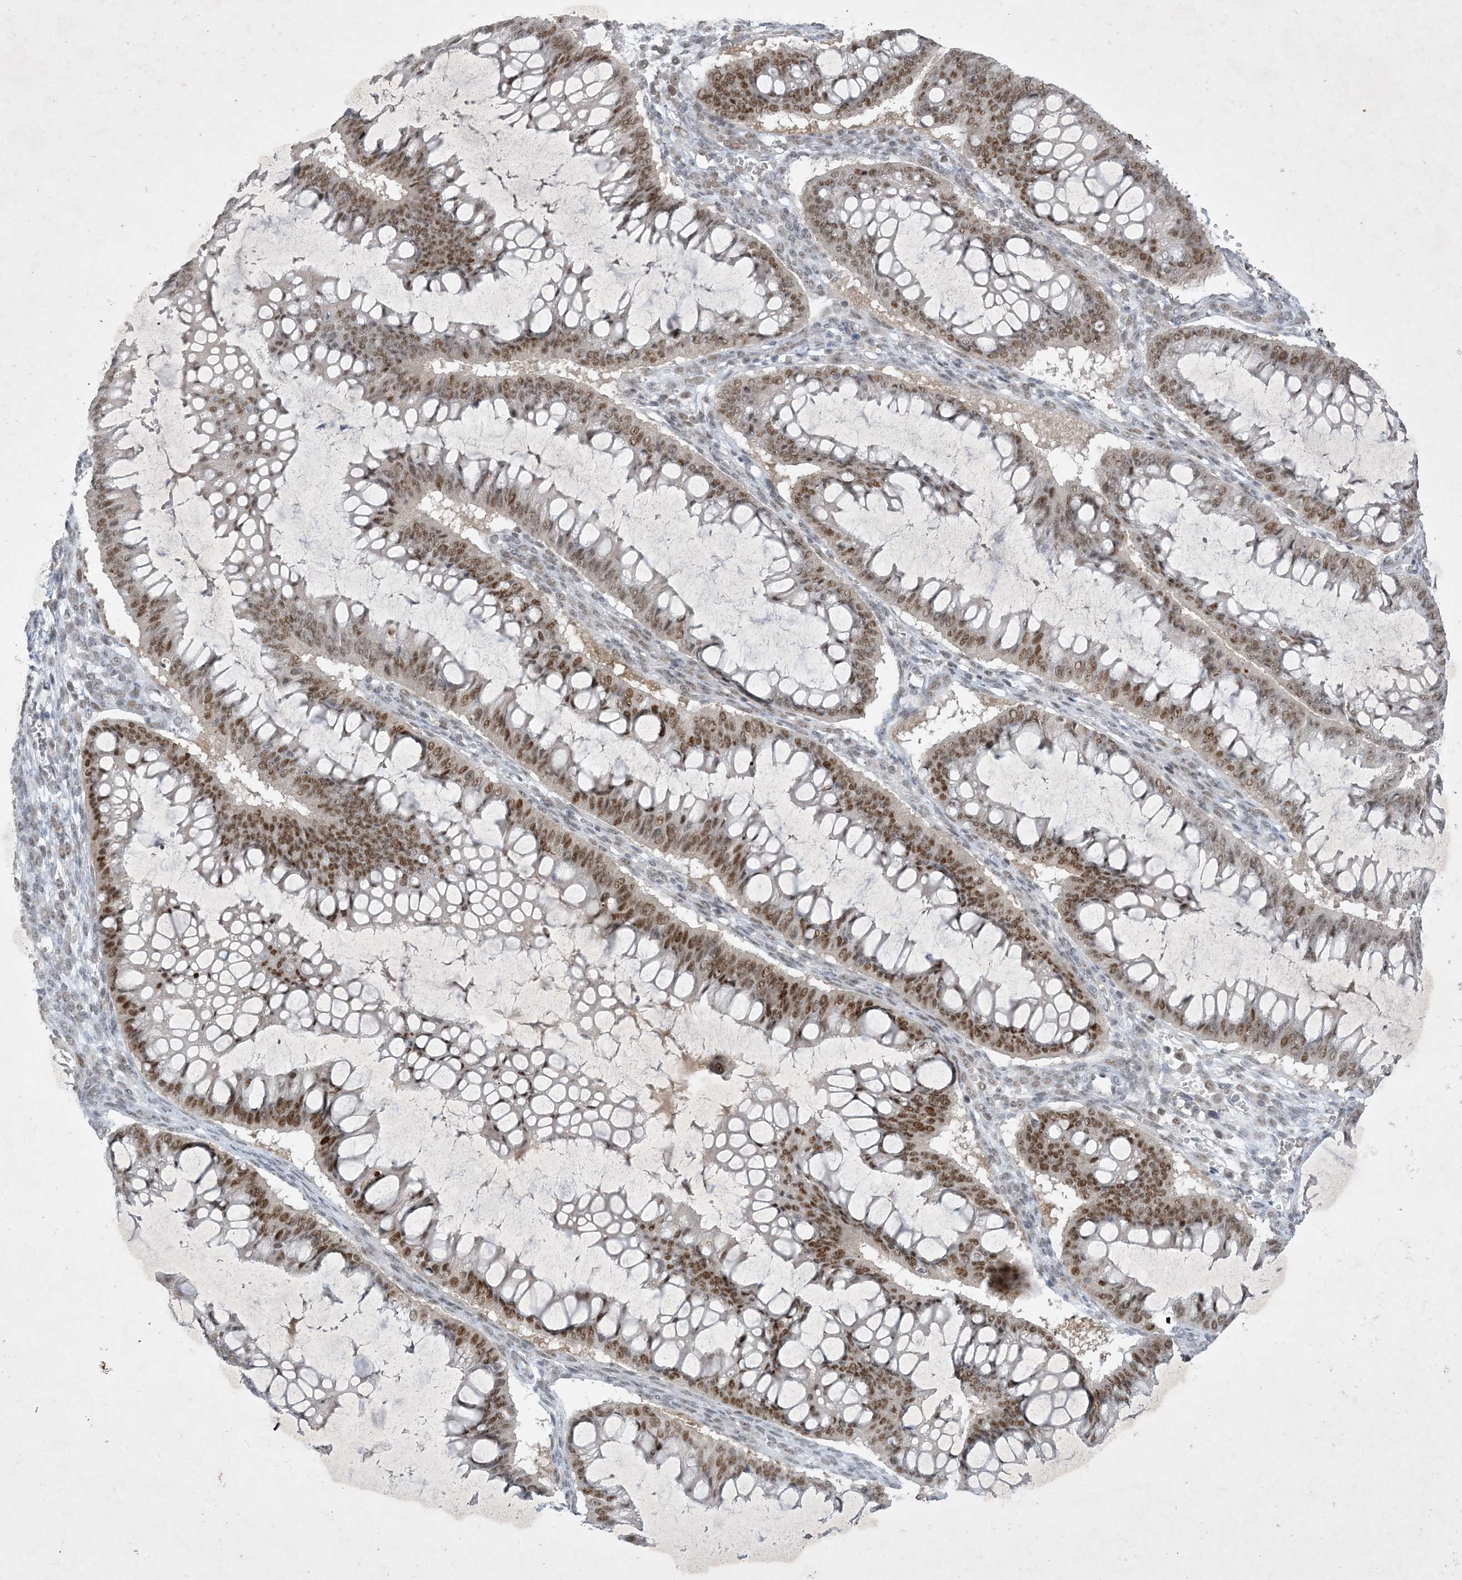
{"staining": {"intensity": "moderate", "quantity": ">75%", "location": "nuclear"}, "tissue": "ovarian cancer", "cell_type": "Tumor cells", "image_type": "cancer", "snomed": [{"axis": "morphology", "description": "Cystadenocarcinoma, mucinous, NOS"}, {"axis": "topography", "description": "Ovary"}], "caption": "A histopathology image of ovarian cancer stained for a protein demonstrates moderate nuclear brown staining in tumor cells. (DAB = brown stain, brightfield microscopy at high magnification).", "gene": "ZNF674", "patient": {"sex": "female", "age": 73}}